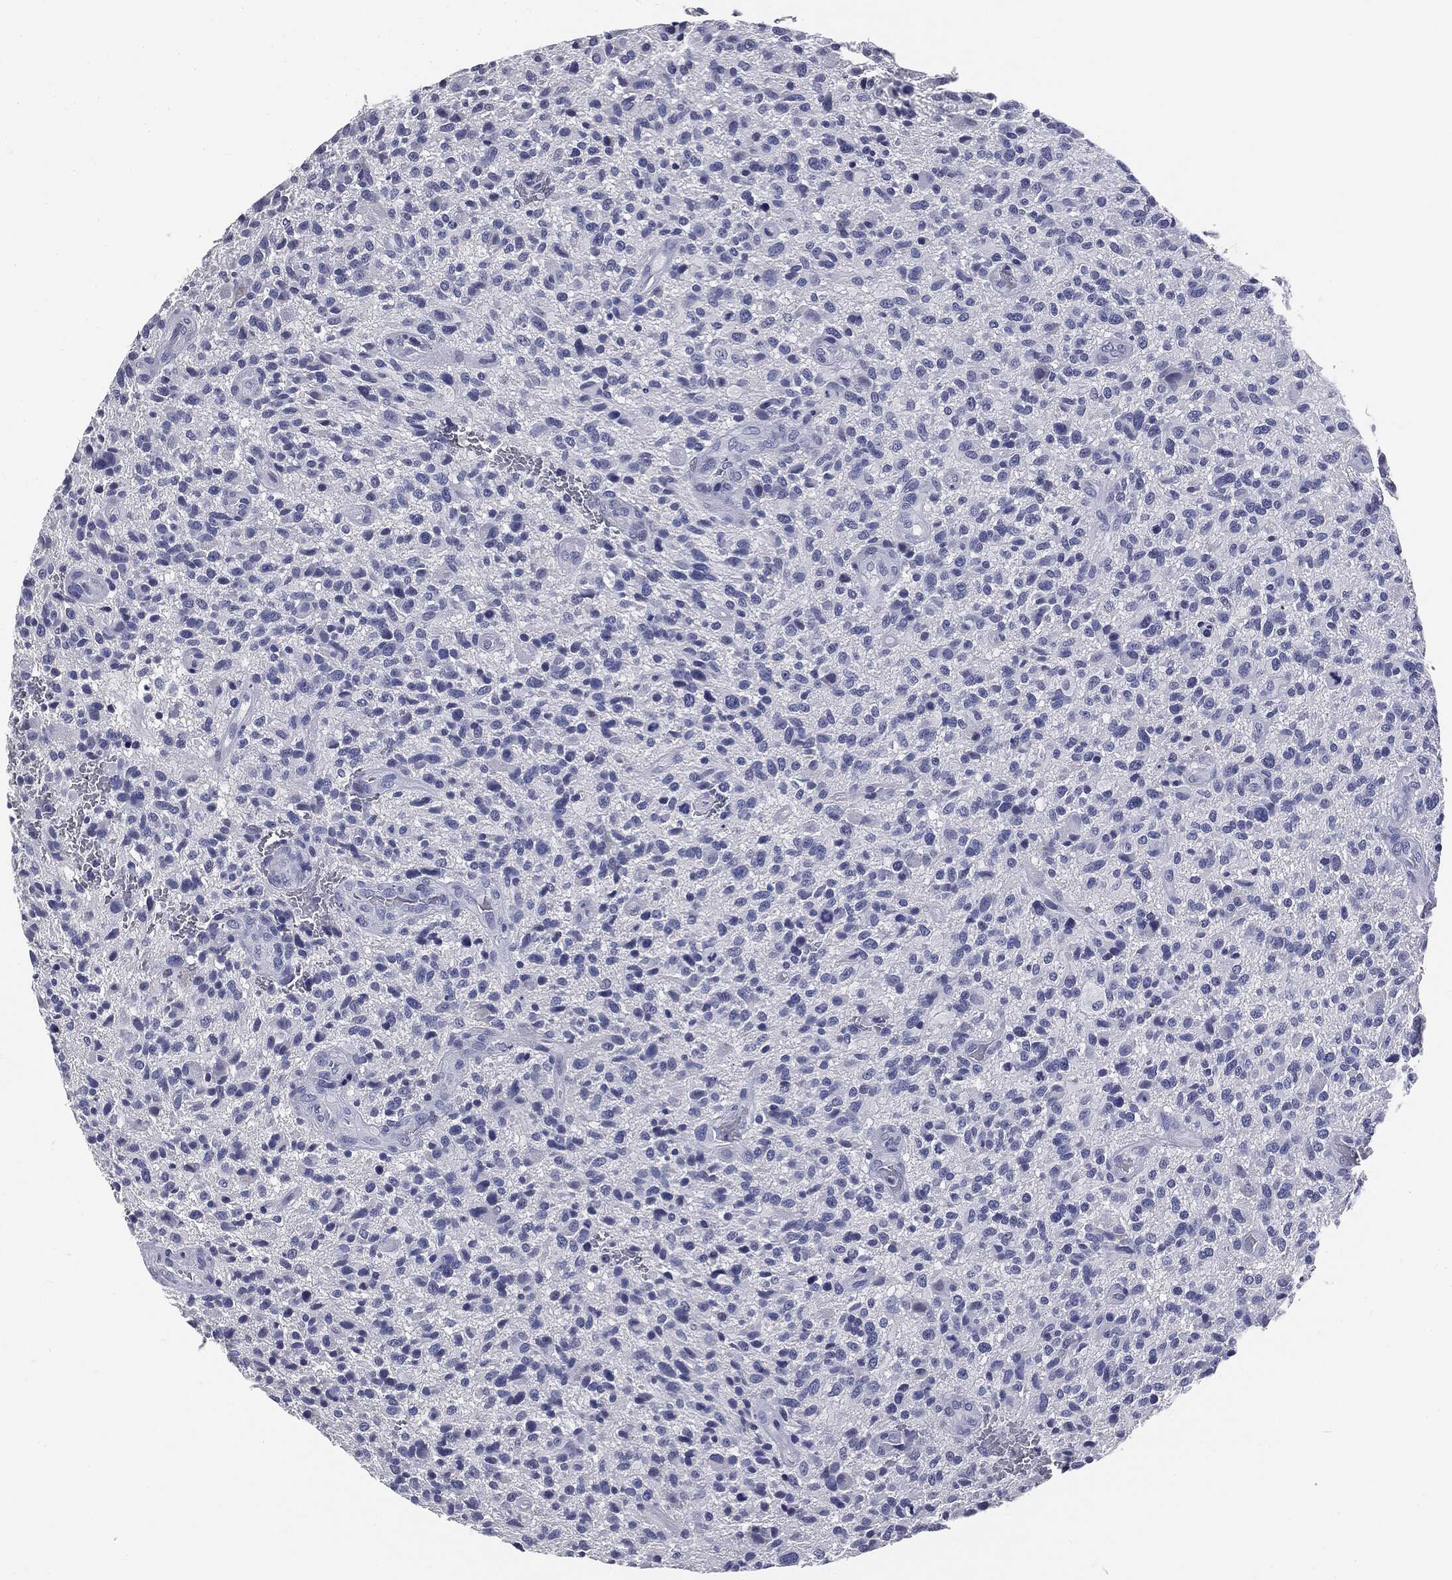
{"staining": {"intensity": "negative", "quantity": "none", "location": "none"}, "tissue": "glioma", "cell_type": "Tumor cells", "image_type": "cancer", "snomed": [{"axis": "morphology", "description": "Glioma, malignant, High grade"}, {"axis": "topography", "description": "Brain"}], "caption": "A photomicrograph of human glioma is negative for staining in tumor cells. The staining was performed using DAB (3,3'-diaminobenzidine) to visualize the protein expression in brown, while the nuclei were stained in blue with hematoxylin (Magnification: 20x).", "gene": "AFP", "patient": {"sex": "male", "age": 47}}